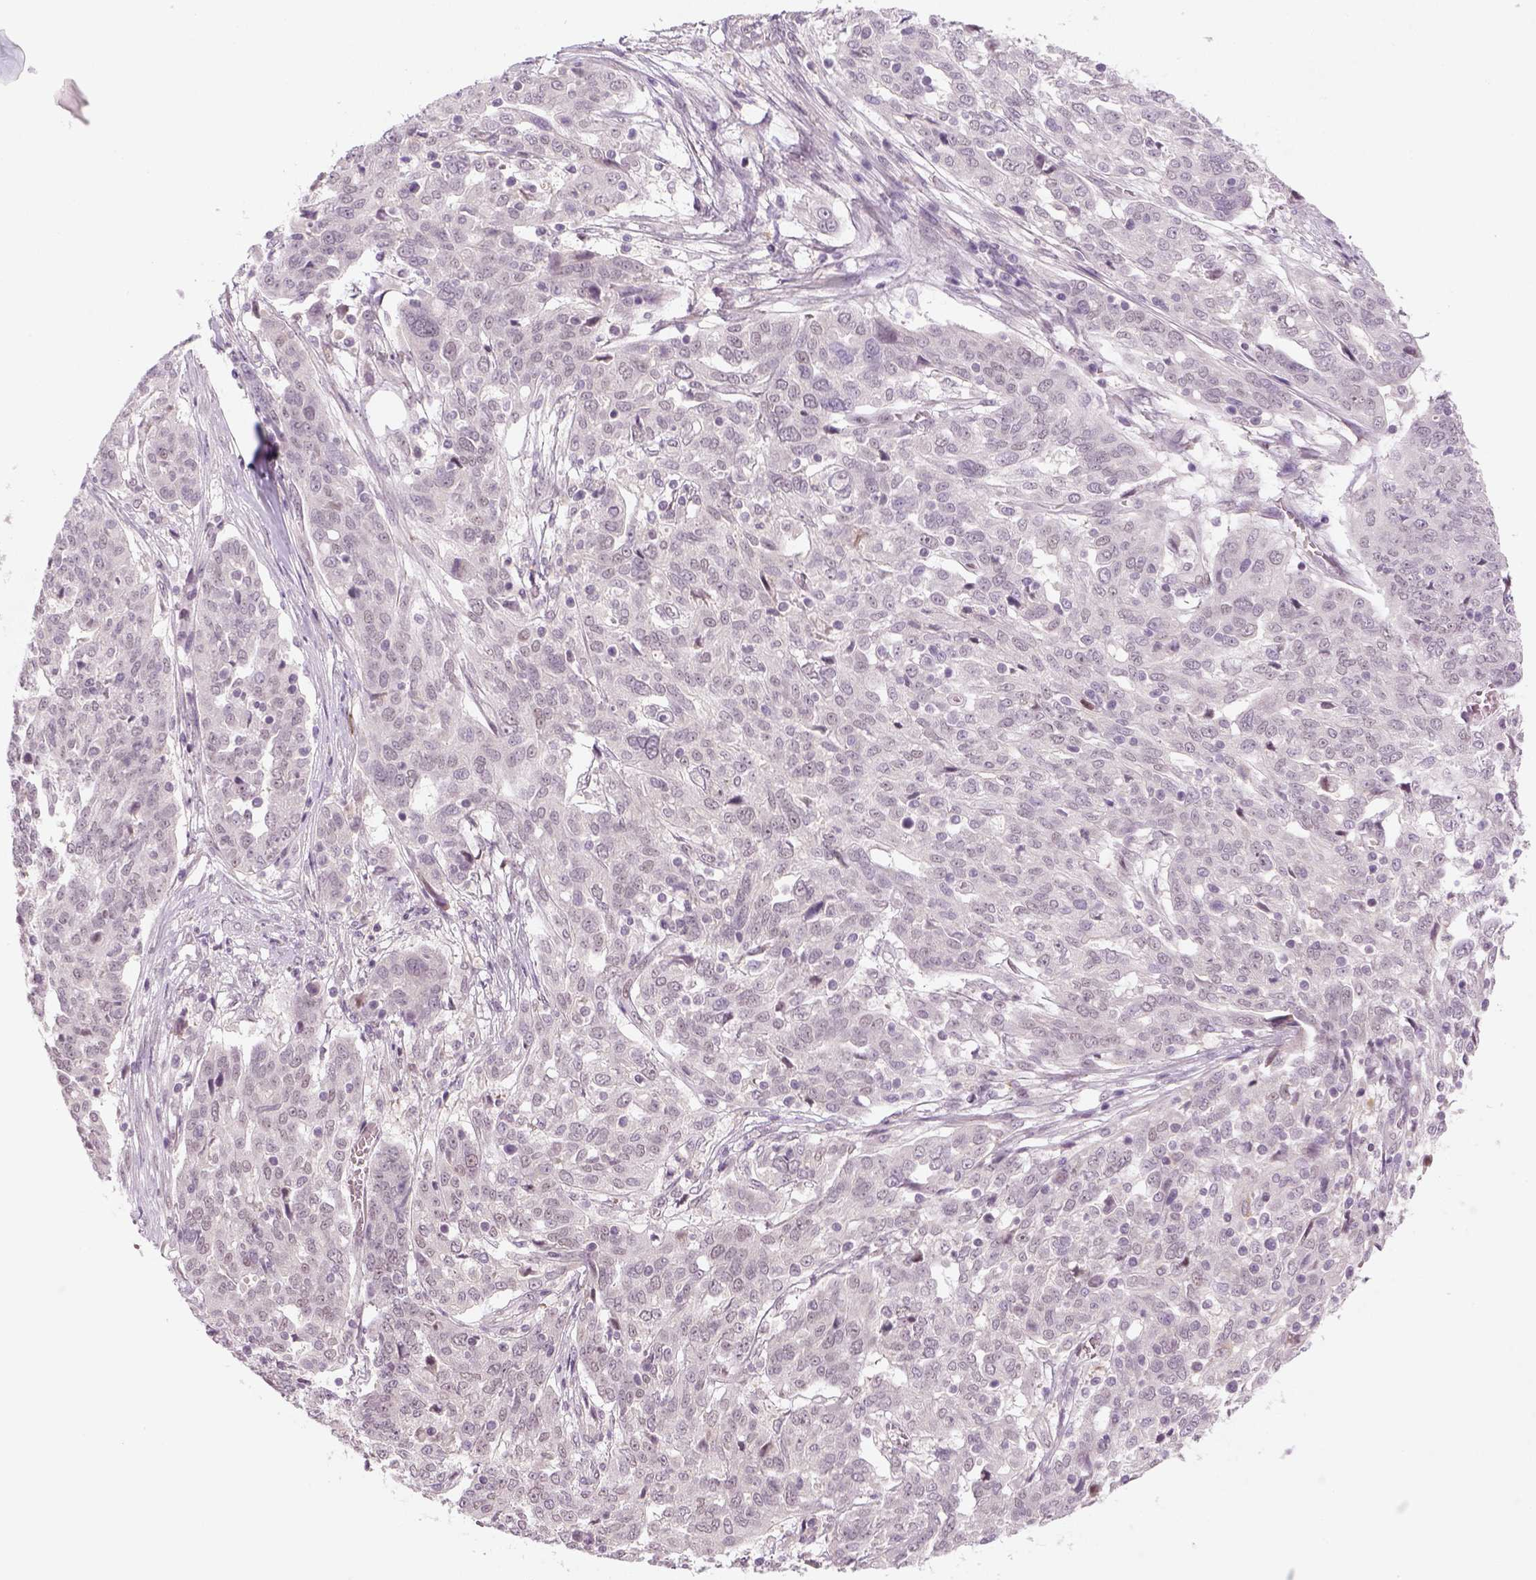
{"staining": {"intensity": "negative", "quantity": "none", "location": "none"}, "tissue": "ovarian cancer", "cell_type": "Tumor cells", "image_type": "cancer", "snomed": [{"axis": "morphology", "description": "Cystadenocarcinoma, serous, NOS"}, {"axis": "topography", "description": "Ovary"}], "caption": "The IHC micrograph has no significant positivity in tumor cells of ovarian serous cystadenocarcinoma tissue.", "gene": "MAGEB3", "patient": {"sex": "female", "age": 67}}